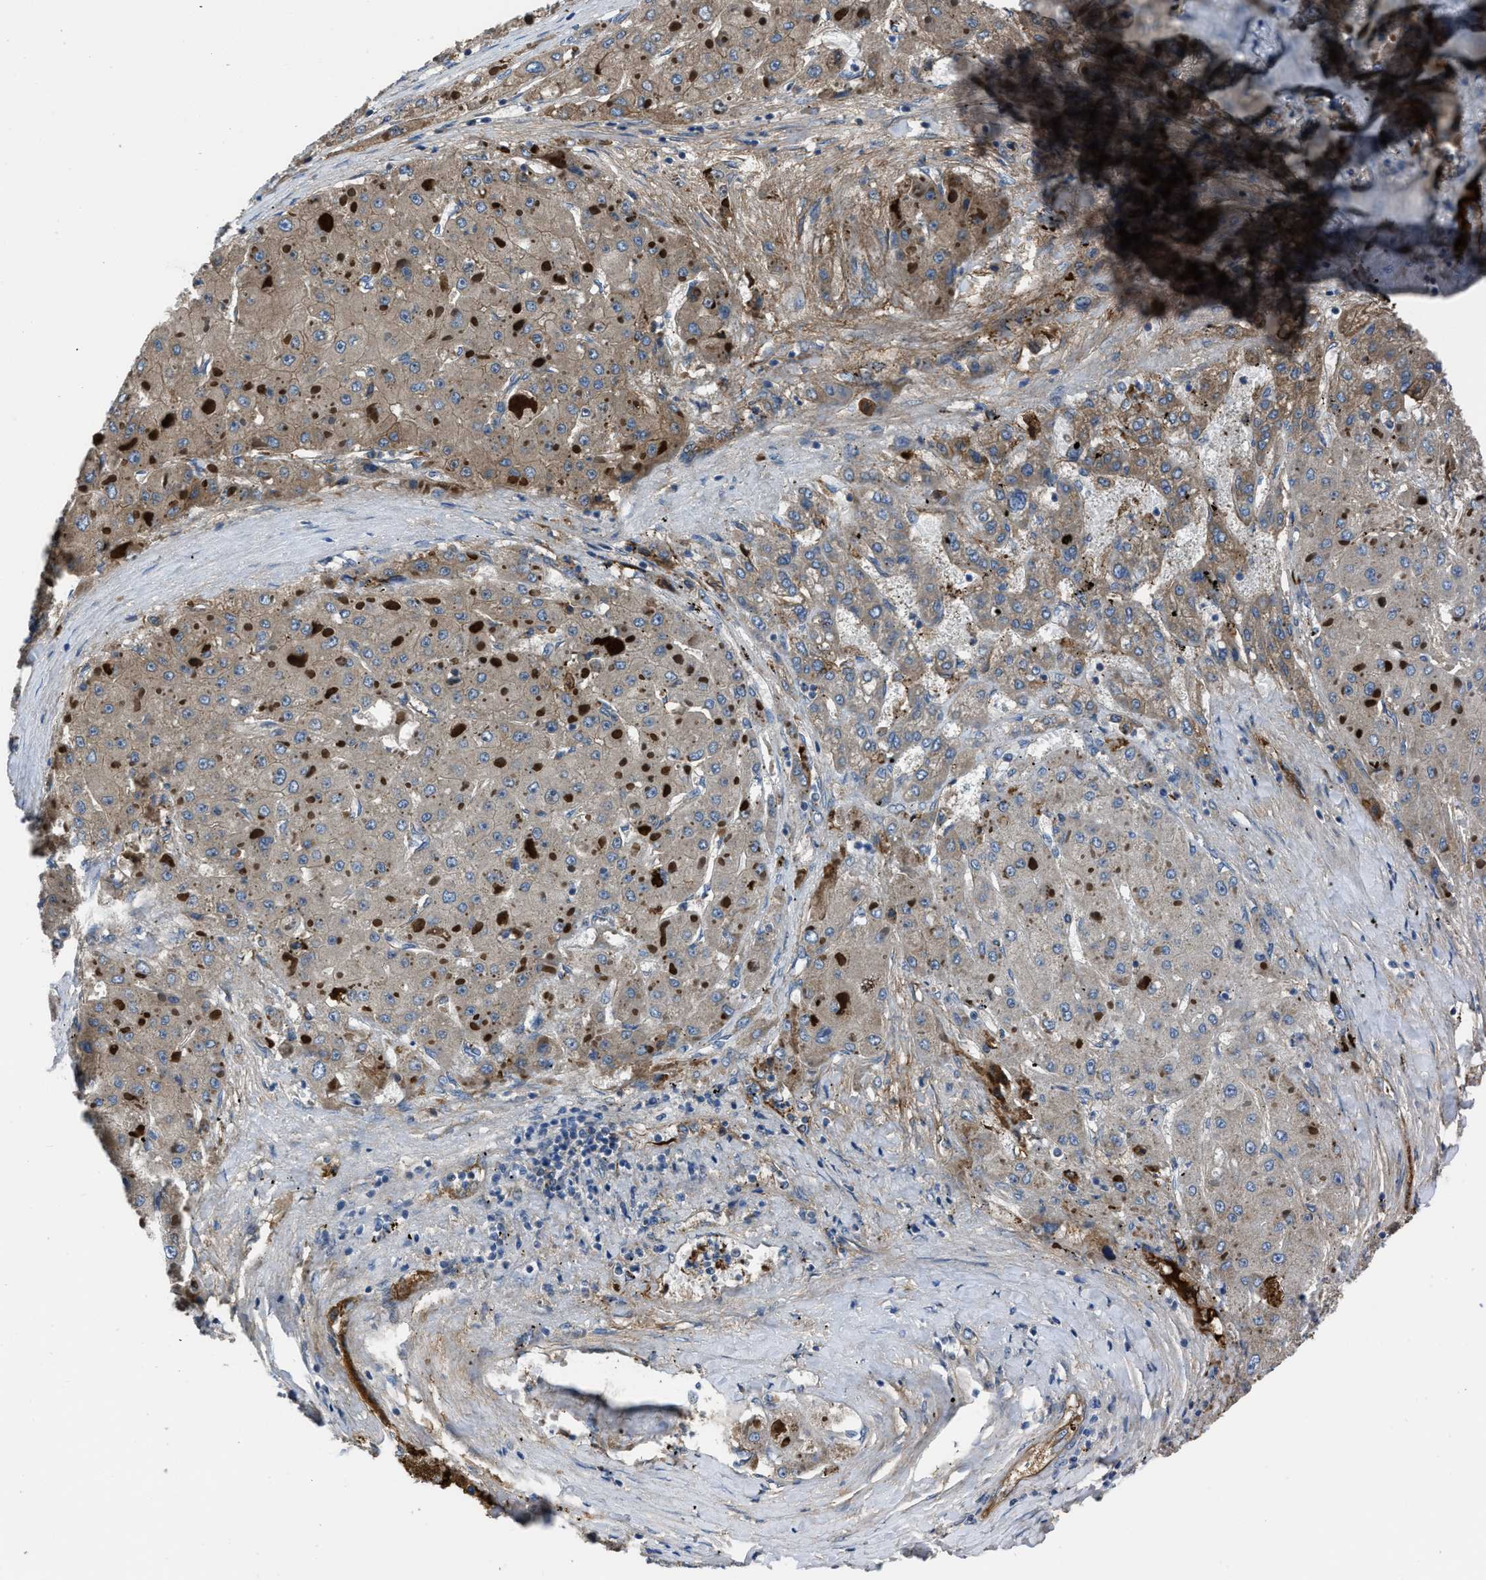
{"staining": {"intensity": "weak", "quantity": "25%-75%", "location": "cytoplasmic/membranous"}, "tissue": "liver cancer", "cell_type": "Tumor cells", "image_type": "cancer", "snomed": [{"axis": "morphology", "description": "Carcinoma, Hepatocellular, NOS"}, {"axis": "topography", "description": "Liver"}], "caption": "IHC of liver cancer (hepatocellular carcinoma) displays low levels of weak cytoplasmic/membranous staining in approximately 25%-75% of tumor cells. The protein is stained brown, and the nuclei are stained in blue (DAB IHC with brightfield microscopy, high magnification).", "gene": "ERC1", "patient": {"sex": "female", "age": 73}}